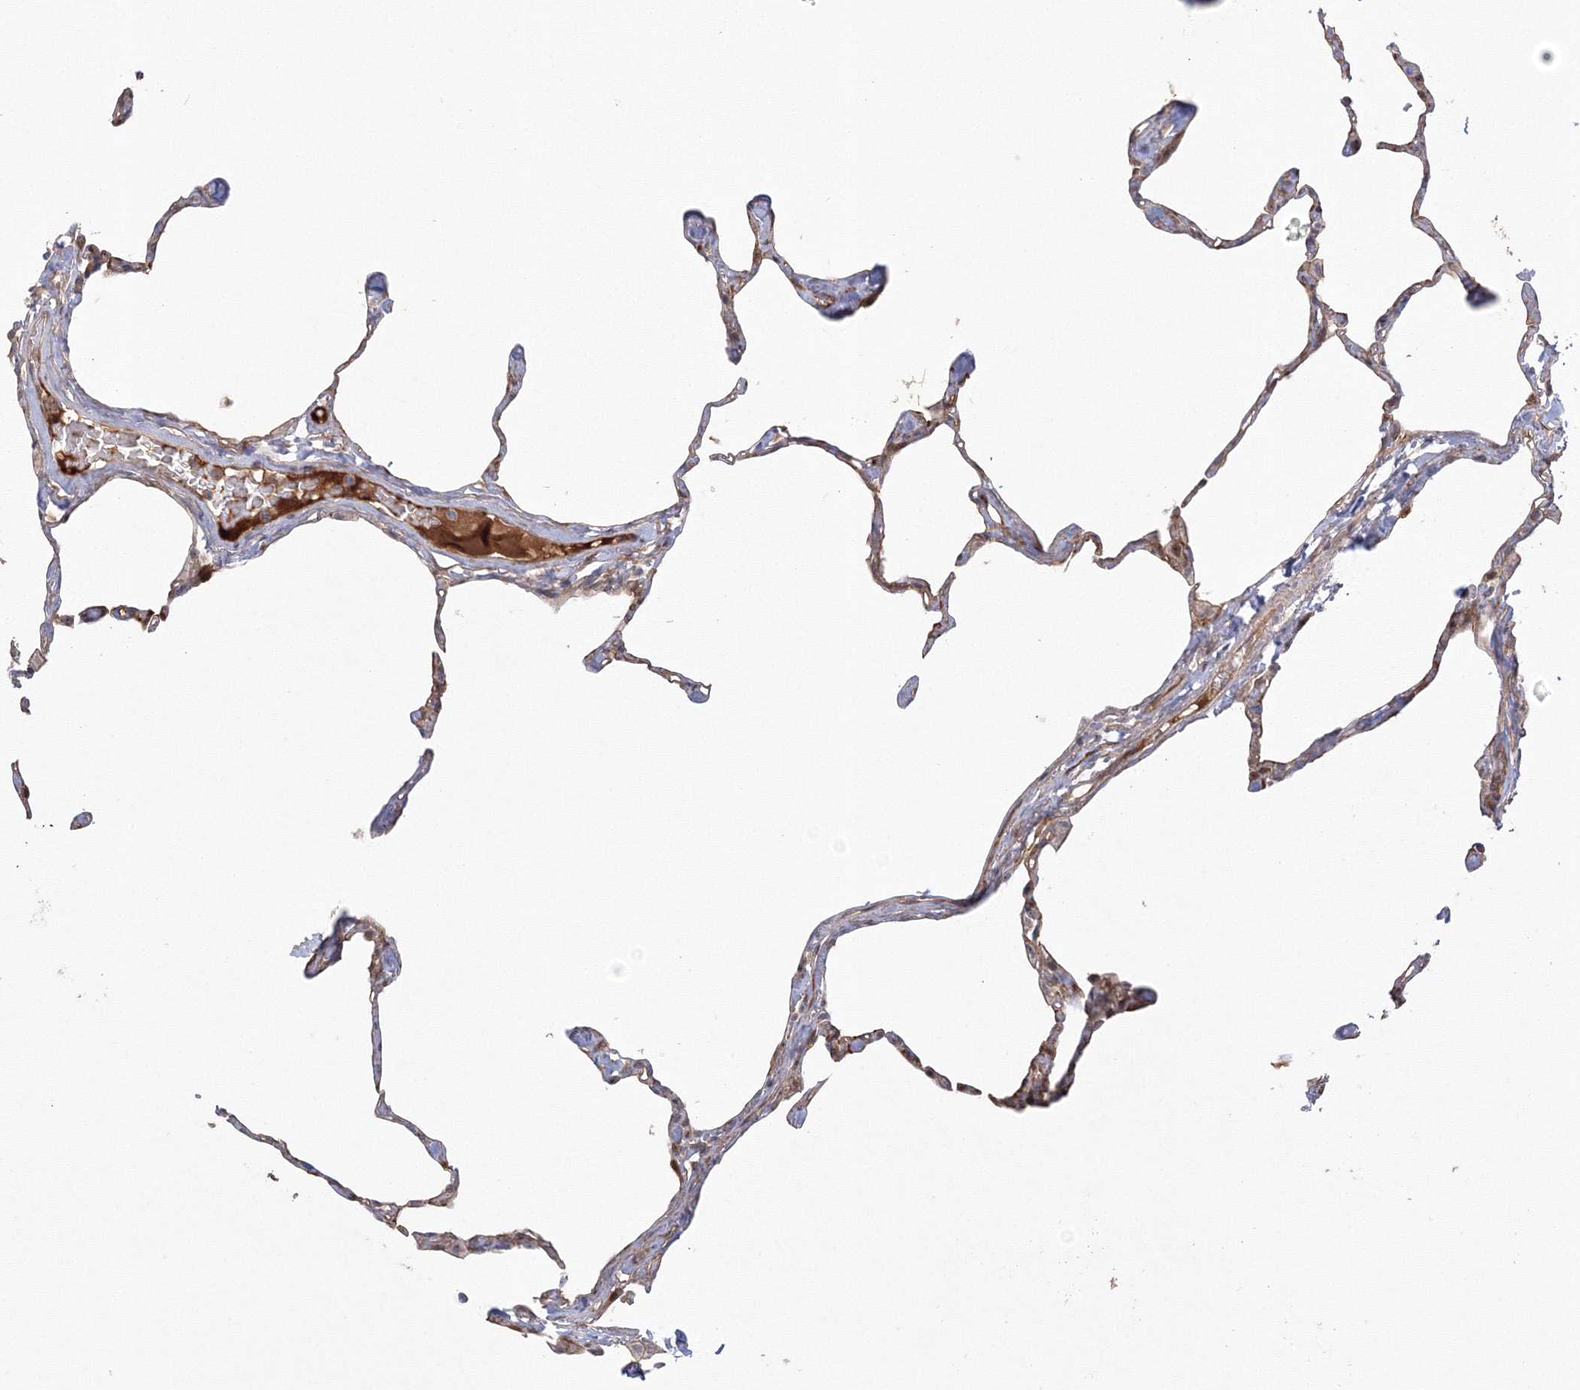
{"staining": {"intensity": "moderate", "quantity": "25%-75%", "location": "cytoplasmic/membranous"}, "tissue": "lung", "cell_type": "Alveolar cells", "image_type": "normal", "snomed": [{"axis": "morphology", "description": "Normal tissue, NOS"}, {"axis": "topography", "description": "Lung"}], "caption": "Human lung stained with a protein marker shows moderate staining in alveolar cells.", "gene": "NPM3", "patient": {"sex": "male", "age": 65}}